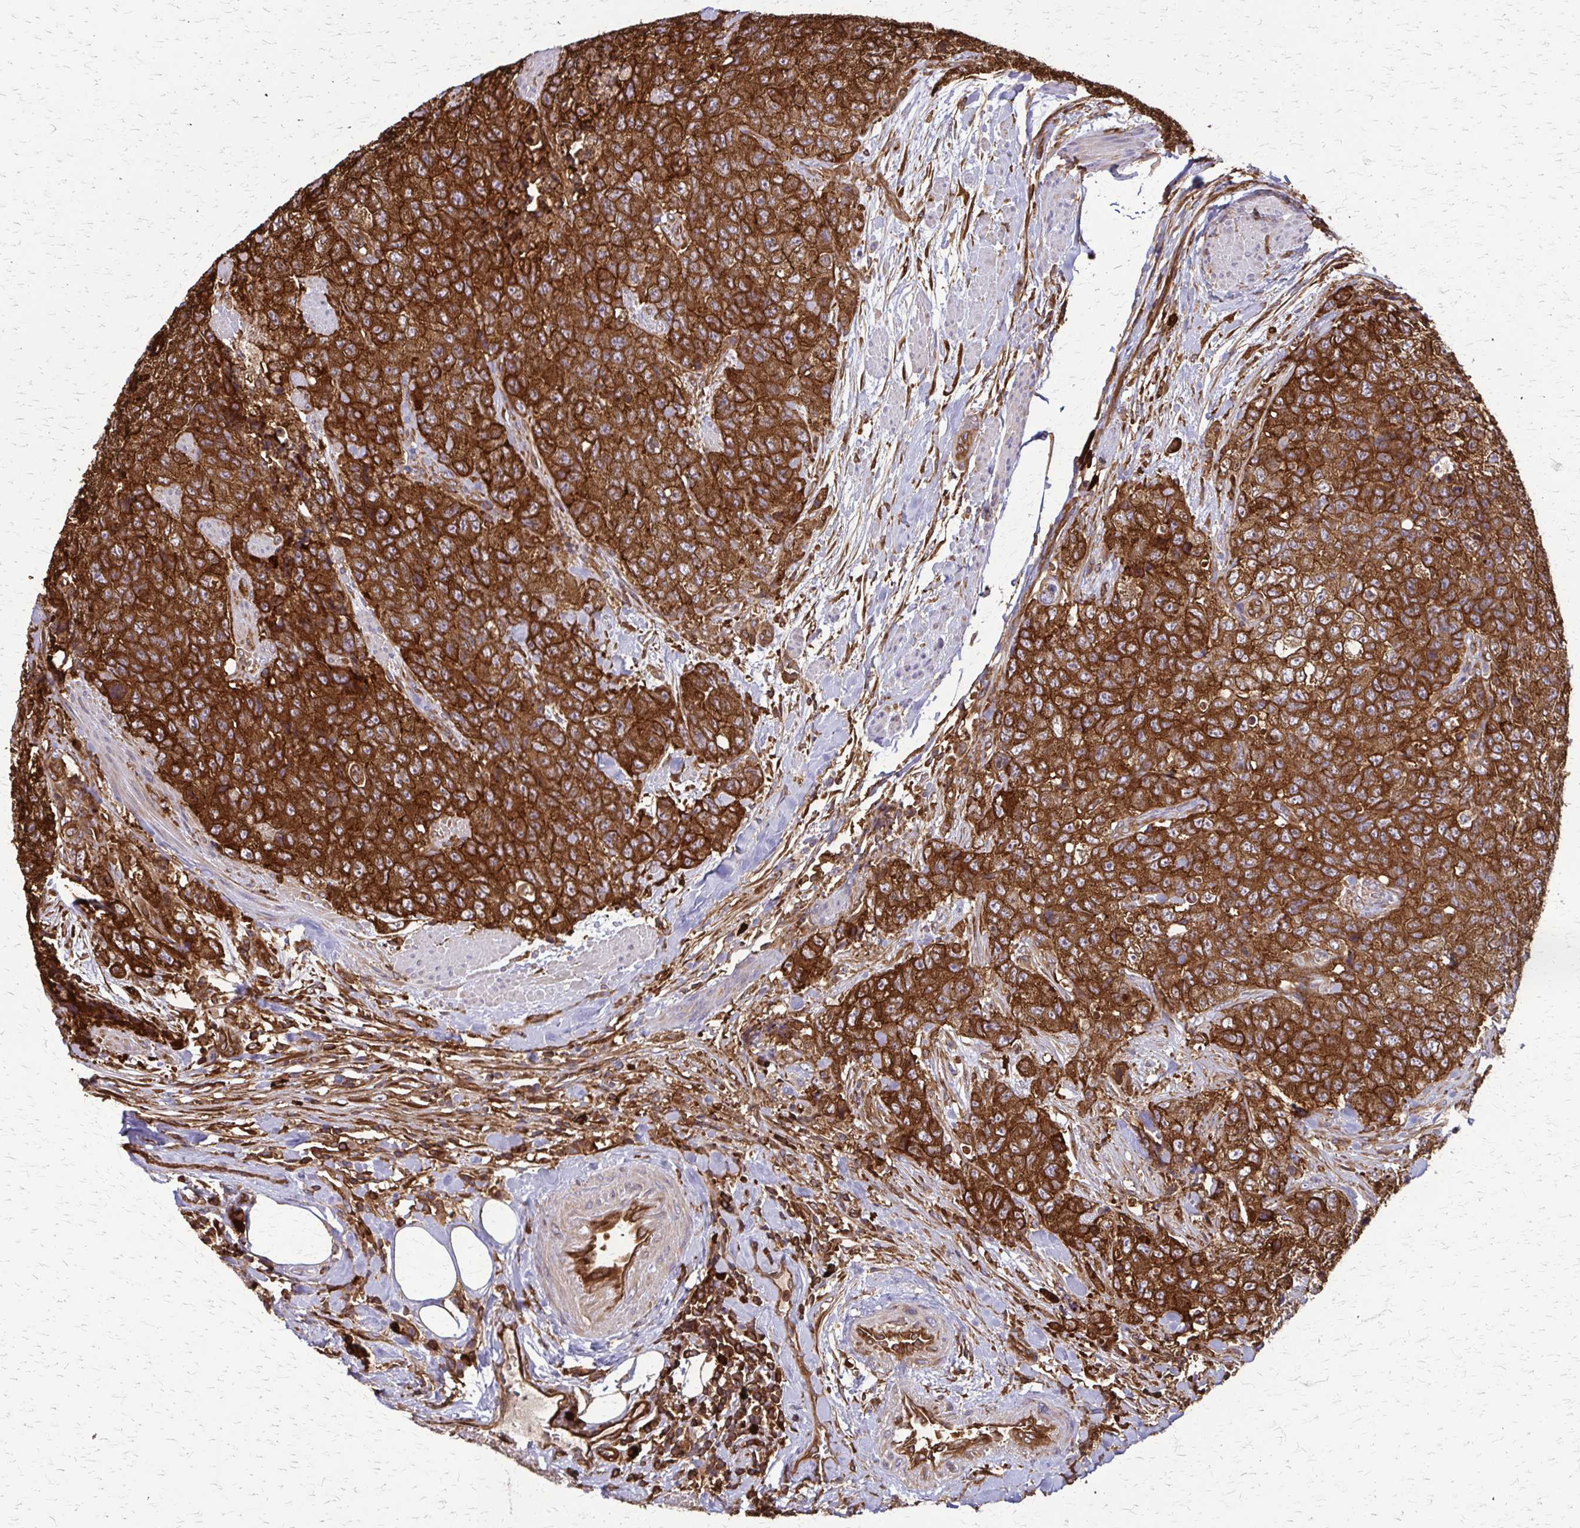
{"staining": {"intensity": "strong", "quantity": ">75%", "location": "cytoplasmic/membranous"}, "tissue": "urothelial cancer", "cell_type": "Tumor cells", "image_type": "cancer", "snomed": [{"axis": "morphology", "description": "Urothelial carcinoma, High grade"}, {"axis": "topography", "description": "Urinary bladder"}], "caption": "An immunohistochemistry image of neoplastic tissue is shown. Protein staining in brown highlights strong cytoplasmic/membranous positivity in high-grade urothelial carcinoma within tumor cells. The protein of interest is shown in brown color, while the nuclei are stained blue.", "gene": "EEF2", "patient": {"sex": "female", "age": 78}}